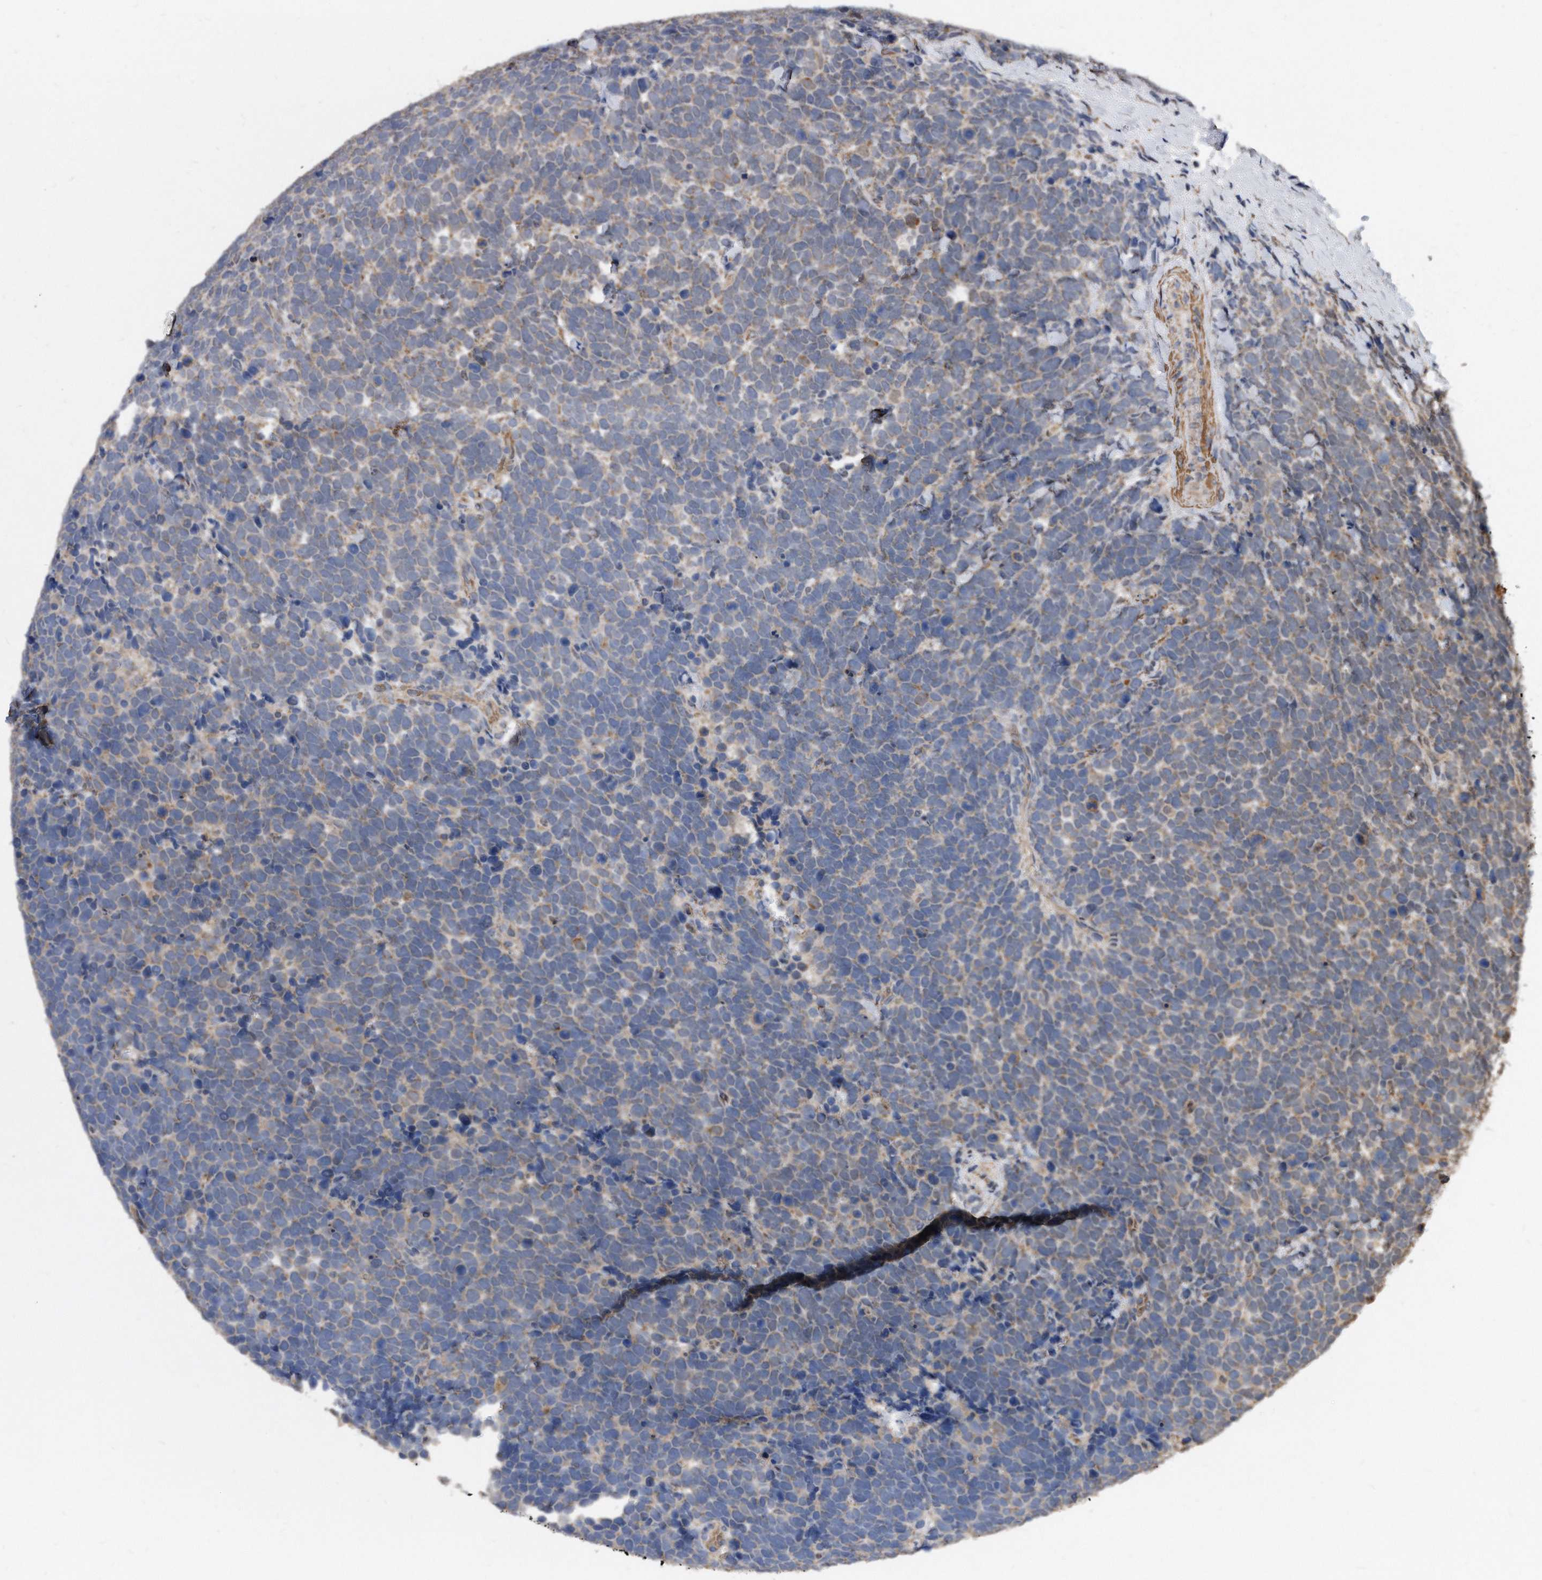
{"staining": {"intensity": "weak", "quantity": ">75%", "location": "cytoplasmic/membranous"}, "tissue": "urothelial cancer", "cell_type": "Tumor cells", "image_type": "cancer", "snomed": [{"axis": "morphology", "description": "Urothelial carcinoma, High grade"}, {"axis": "topography", "description": "Urinary bladder"}], "caption": "High-grade urothelial carcinoma stained with DAB (3,3'-diaminobenzidine) immunohistochemistry exhibits low levels of weak cytoplasmic/membranous positivity in about >75% of tumor cells. (brown staining indicates protein expression, while blue staining denotes nuclei).", "gene": "DUSP22", "patient": {"sex": "female", "age": 82}}